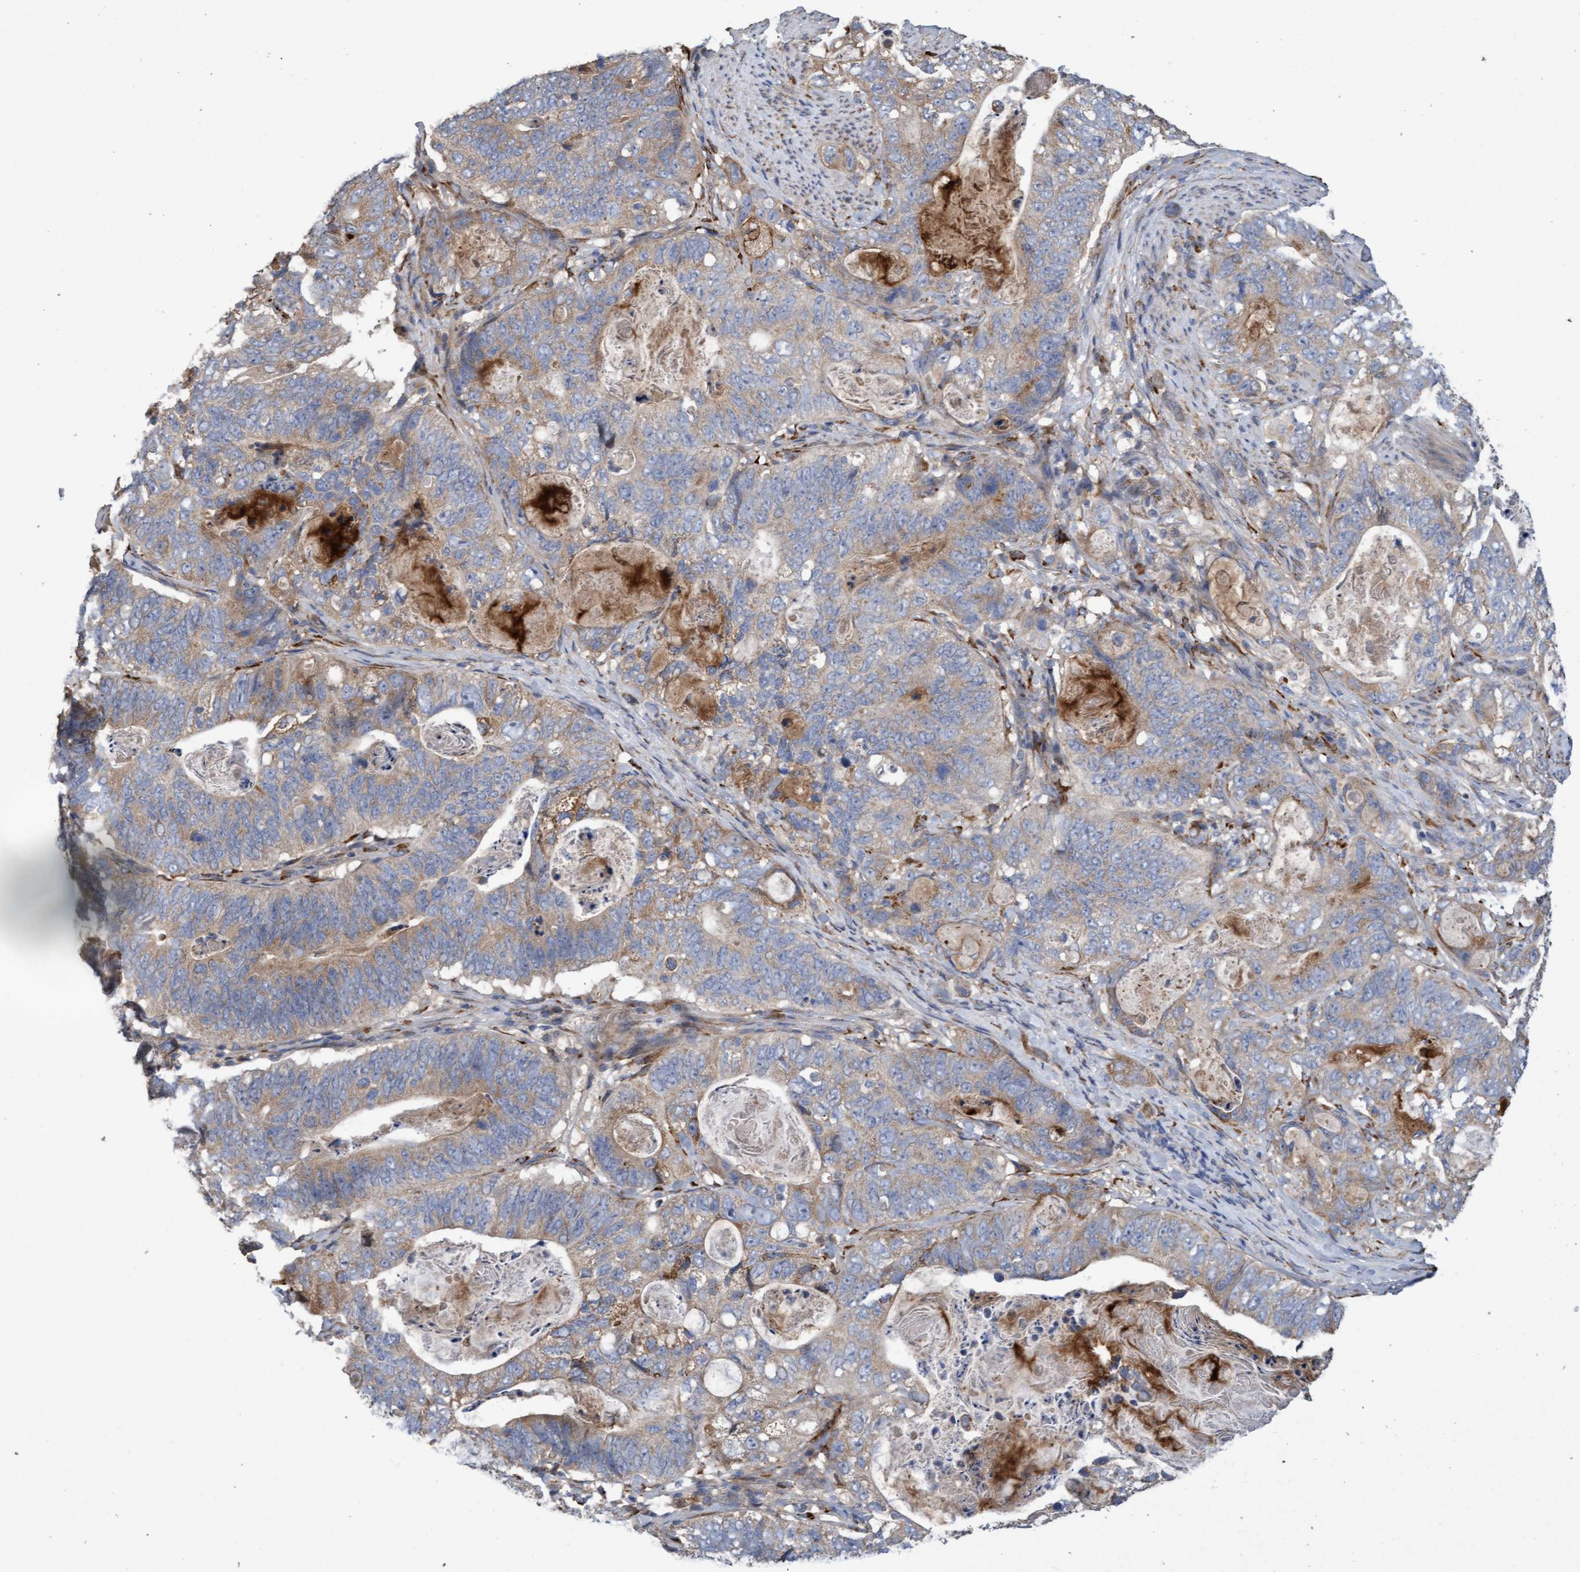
{"staining": {"intensity": "moderate", "quantity": ">75%", "location": "cytoplasmic/membranous"}, "tissue": "stomach cancer", "cell_type": "Tumor cells", "image_type": "cancer", "snomed": [{"axis": "morphology", "description": "Normal tissue, NOS"}, {"axis": "morphology", "description": "Adenocarcinoma, NOS"}, {"axis": "topography", "description": "Stomach"}], "caption": "The micrograph reveals a brown stain indicating the presence of a protein in the cytoplasmic/membranous of tumor cells in stomach cancer (adenocarcinoma).", "gene": "DDHD2", "patient": {"sex": "female", "age": 89}}